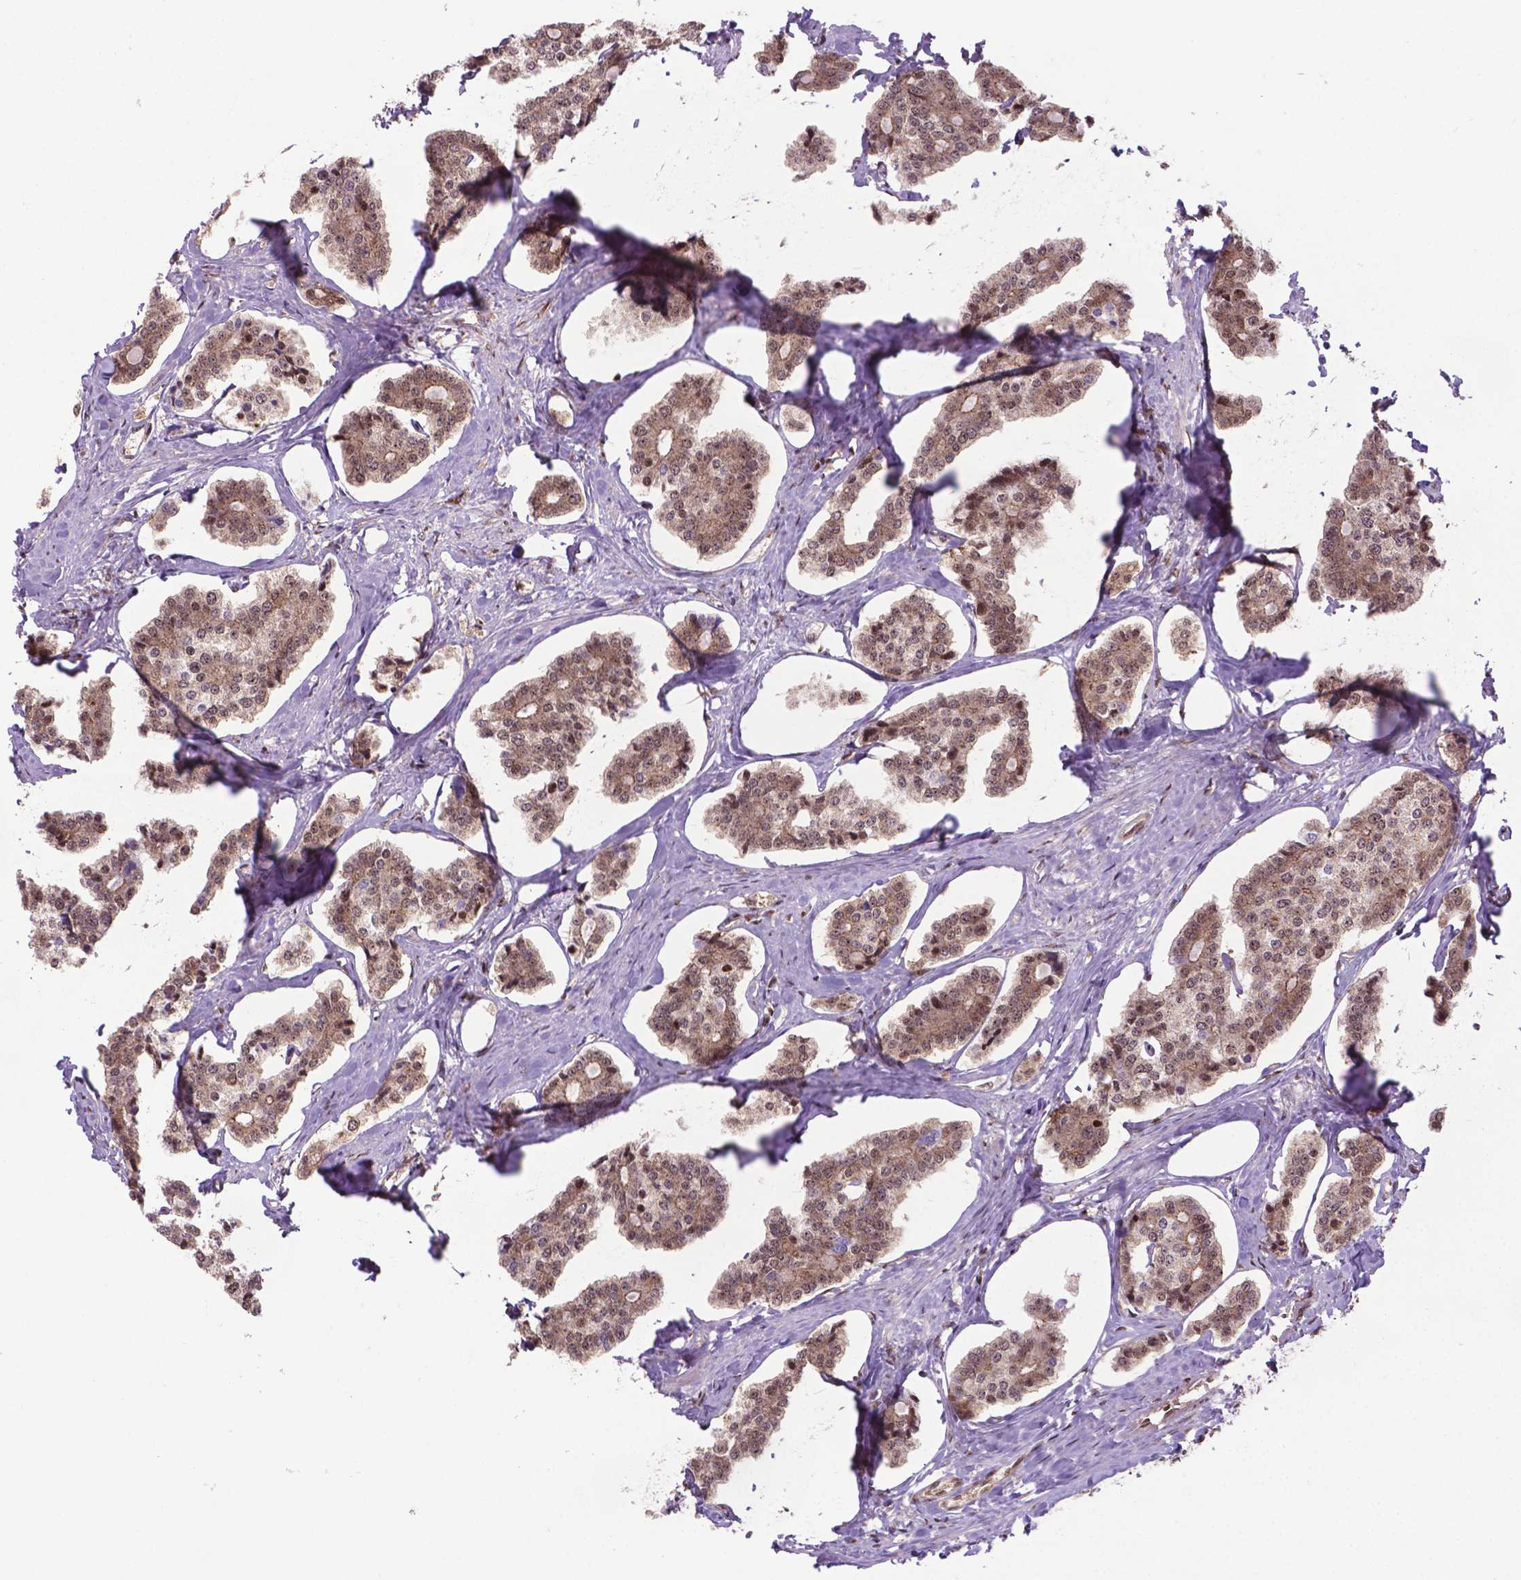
{"staining": {"intensity": "moderate", "quantity": ">75%", "location": "cytoplasmic/membranous,nuclear"}, "tissue": "carcinoid", "cell_type": "Tumor cells", "image_type": "cancer", "snomed": [{"axis": "morphology", "description": "Carcinoid, malignant, NOS"}, {"axis": "topography", "description": "Small intestine"}], "caption": "The micrograph demonstrates a brown stain indicating the presence of a protein in the cytoplasmic/membranous and nuclear of tumor cells in carcinoid. Ihc stains the protein of interest in brown and the nuclei are stained blue.", "gene": "CSNK2A1", "patient": {"sex": "female", "age": 65}}